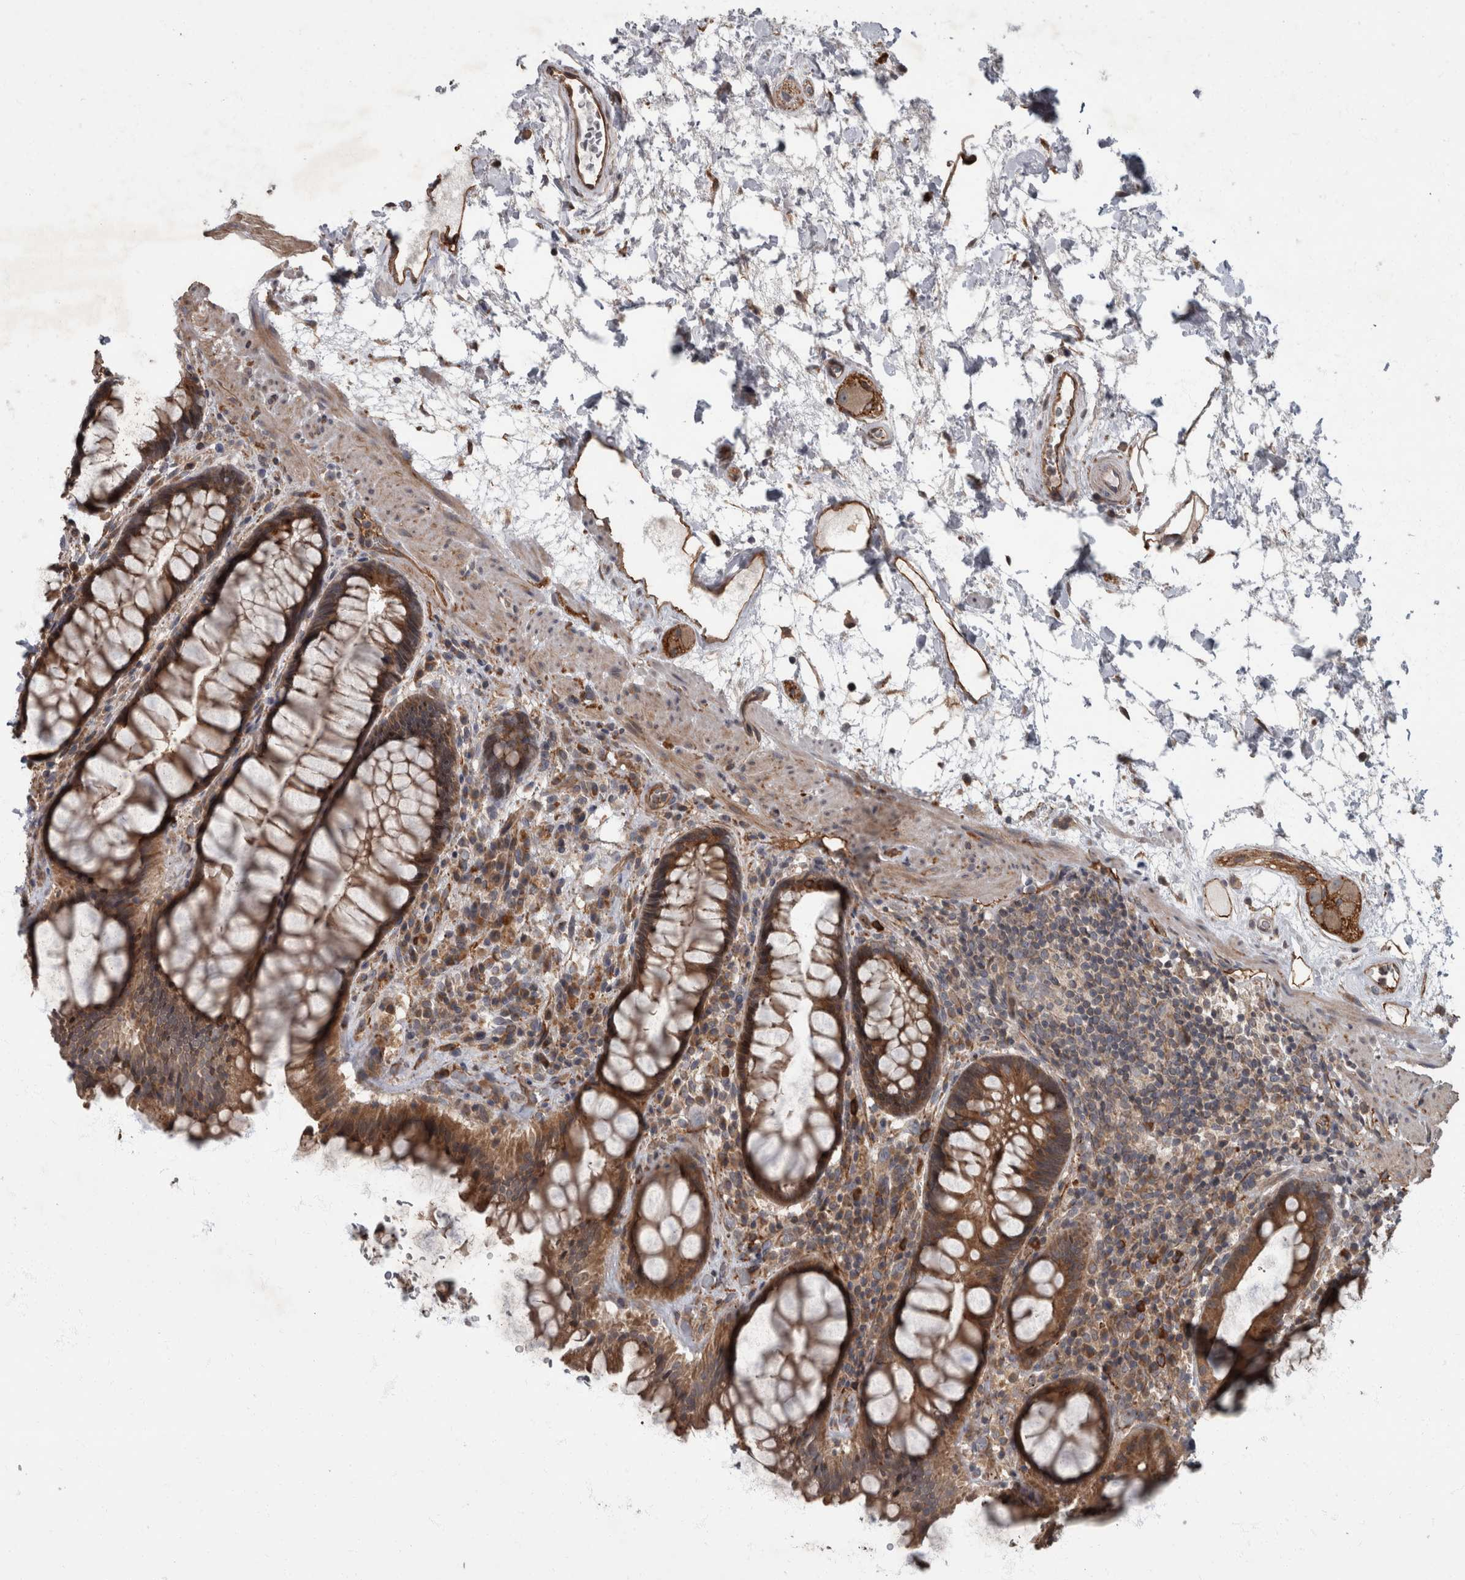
{"staining": {"intensity": "strong", "quantity": ">75%", "location": "cytoplasmic/membranous"}, "tissue": "rectum", "cell_type": "Glandular cells", "image_type": "normal", "snomed": [{"axis": "morphology", "description": "Normal tissue, NOS"}, {"axis": "topography", "description": "Rectum"}], "caption": "Protein analysis of unremarkable rectum reveals strong cytoplasmic/membranous expression in about >75% of glandular cells. (Stains: DAB in brown, nuclei in blue, Microscopy: brightfield microscopy at high magnification).", "gene": "VEGFD", "patient": {"sex": "male", "age": 64}}